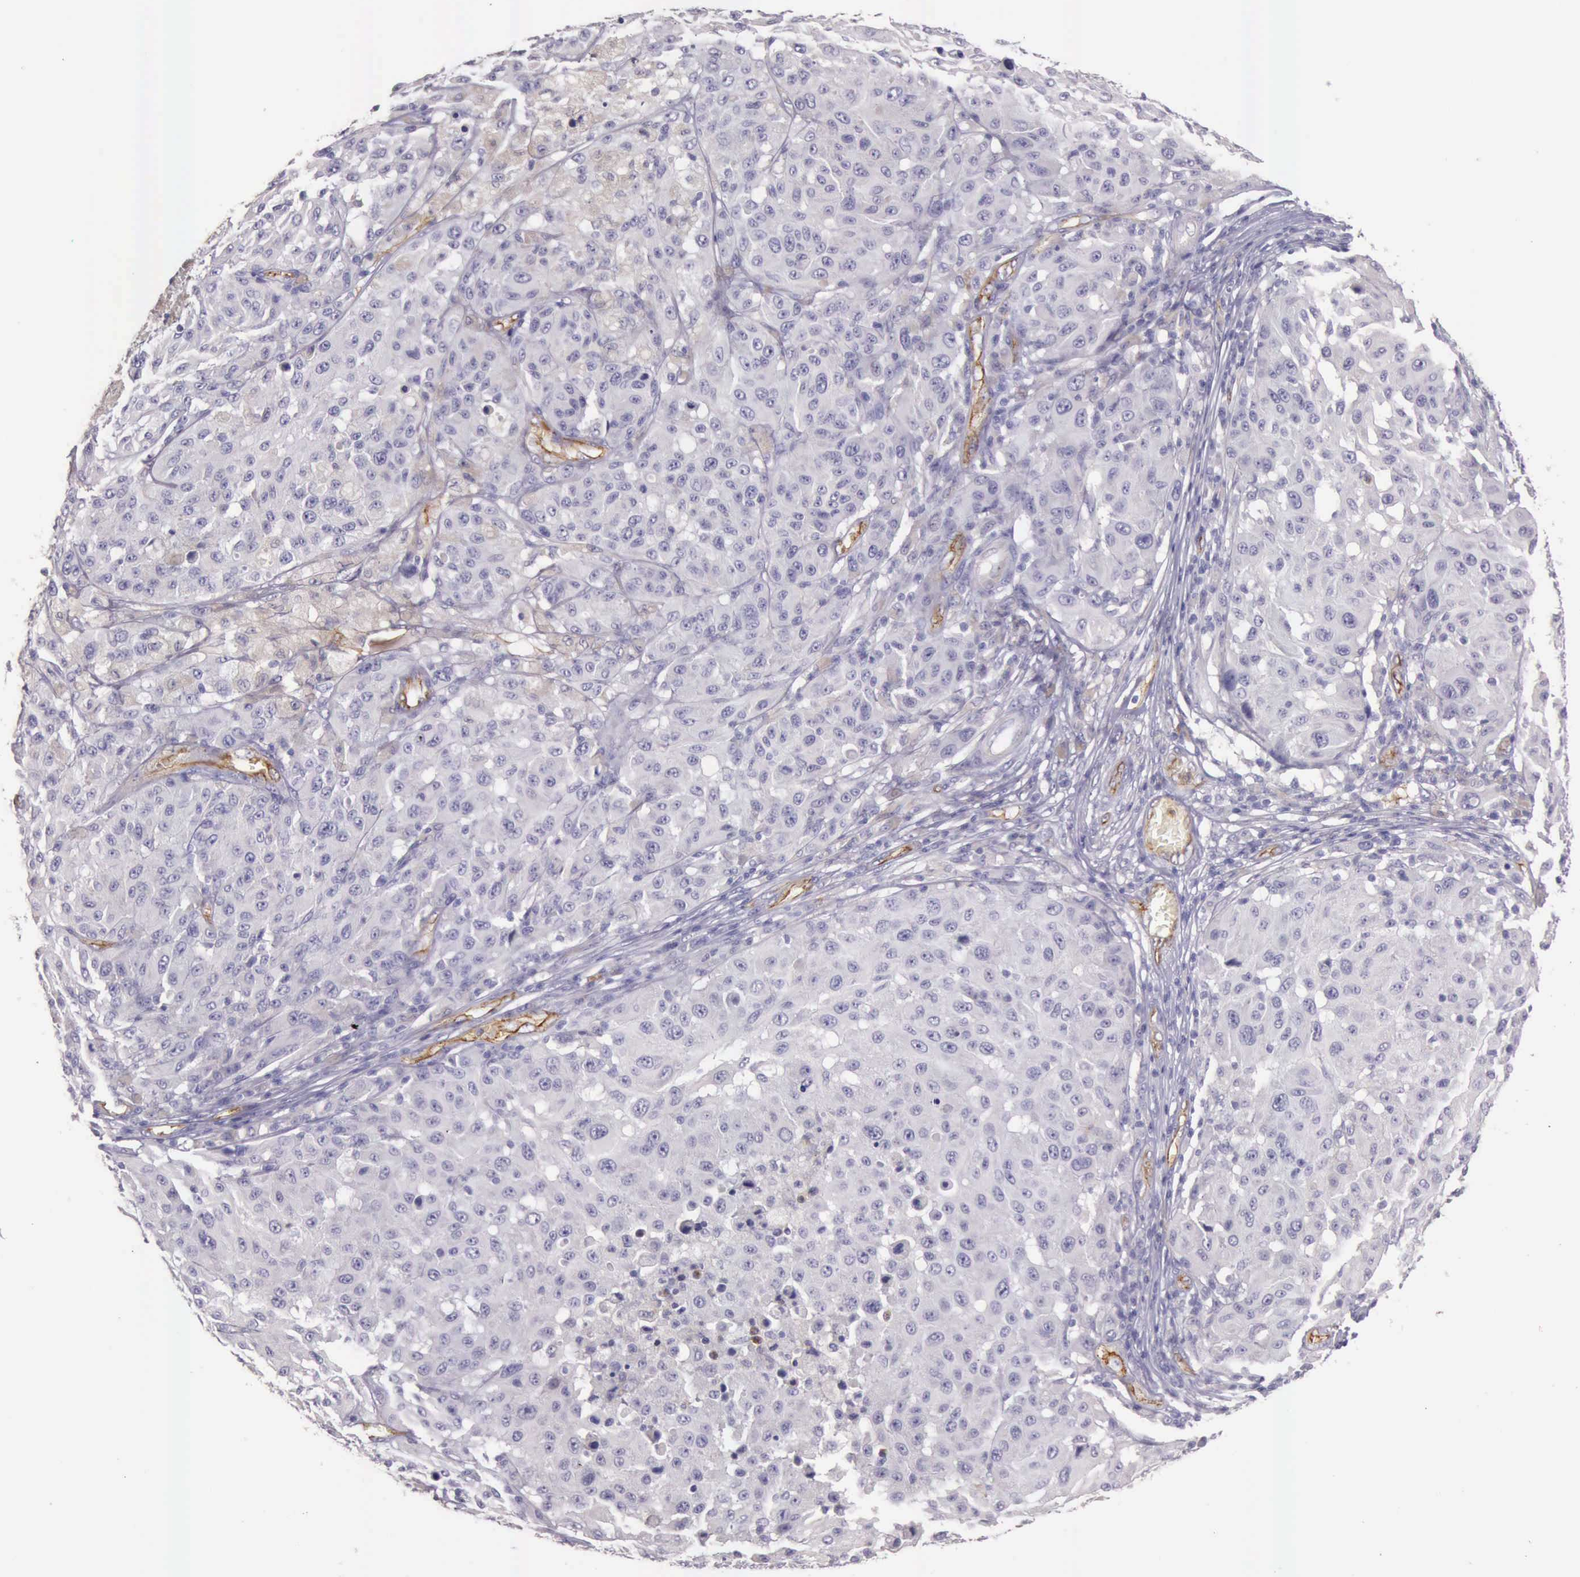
{"staining": {"intensity": "negative", "quantity": "none", "location": "none"}, "tissue": "melanoma", "cell_type": "Tumor cells", "image_type": "cancer", "snomed": [{"axis": "morphology", "description": "Malignant melanoma, NOS"}, {"axis": "topography", "description": "Skin"}], "caption": "This is an IHC micrograph of melanoma. There is no staining in tumor cells.", "gene": "TCEANC", "patient": {"sex": "female", "age": 77}}